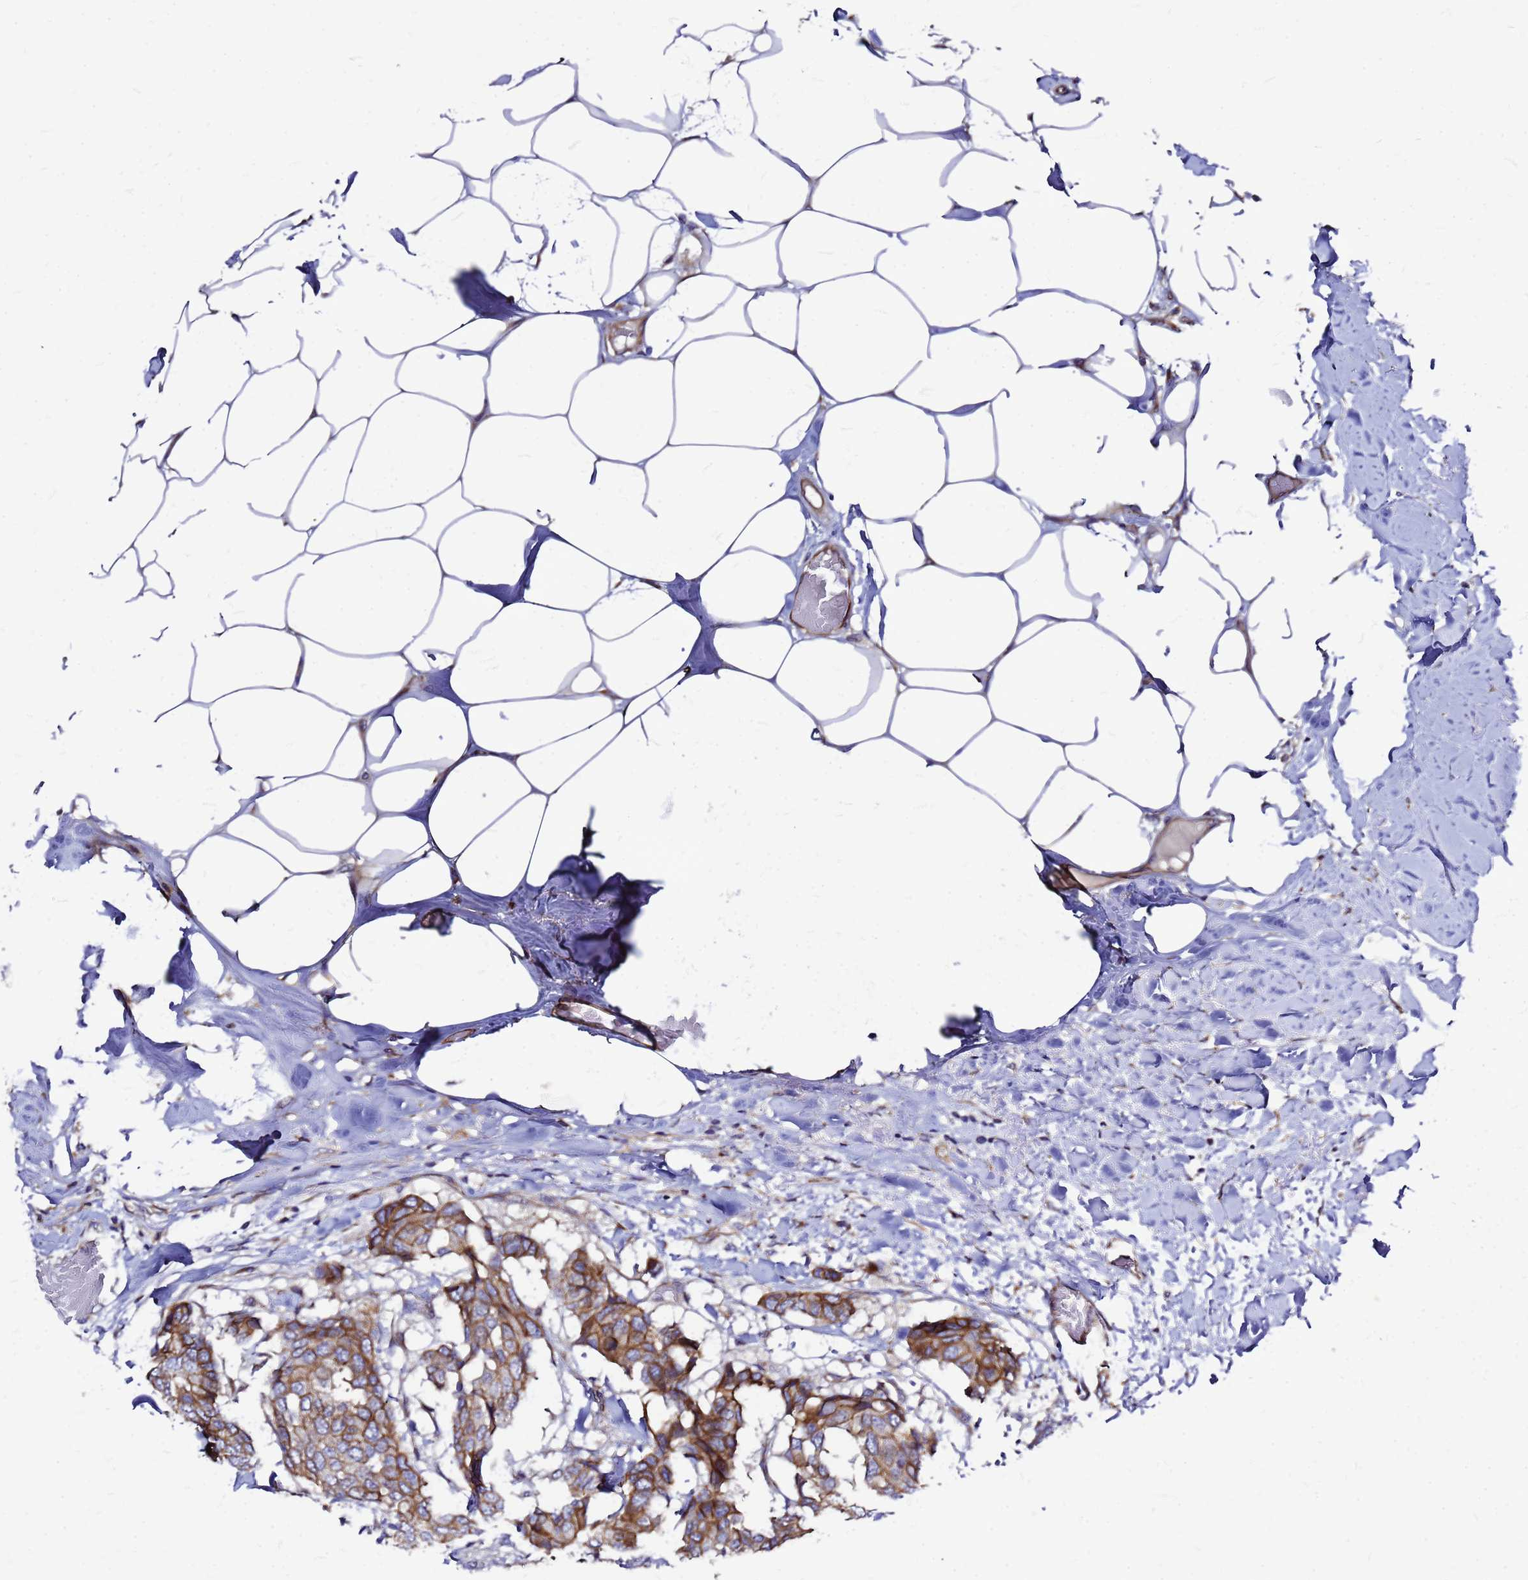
{"staining": {"intensity": "moderate", "quantity": ">75%", "location": "cytoplasmic/membranous"}, "tissue": "breast cancer", "cell_type": "Tumor cells", "image_type": "cancer", "snomed": [{"axis": "morphology", "description": "Duct carcinoma"}, {"axis": "topography", "description": "Breast"}], "caption": "Breast cancer (intraductal carcinoma) stained with IHC demonstrates moderate cytoplasmic/membranous expression in about >75% of tumor cells.", "gene": "FBXW5", "patient": {"sex": "female", "age": 75}}